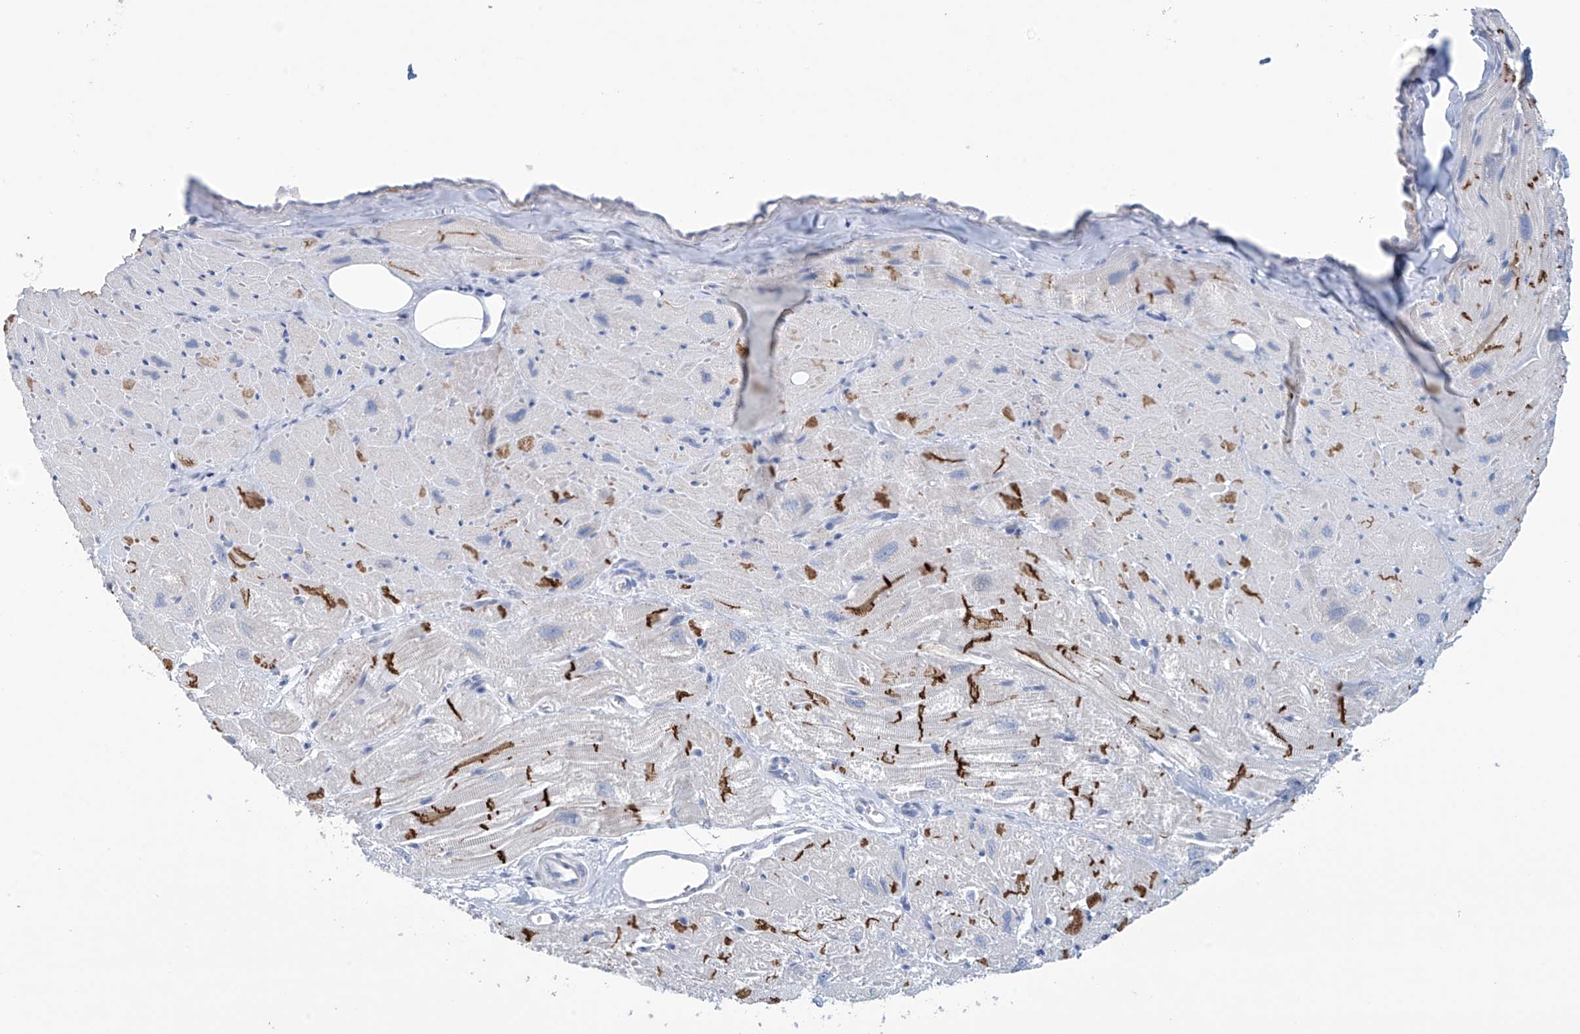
{"staining": {"intensity": "strong", "quantity": "25%-75%", "location": "cytoplasmic/membranous"}, "tissue": "heart muscle", "cell_type": "Cardiomyocytes", "image_type": "normal", "snomed": [{"axis": "morphology", "description": "Normal tissue, NOS"}, {"axis": "topography", "description": "Heart"}], "caption": "Heart muscle stained with IHC demonstrates strong cytoplasmic/membranous expression in approximately 25%-75% of cardiomyocytes. The staining is performed using DAB brown chromogen to label protein expression. The nuclei are counter-stained blue using hematoxylin.", "gene": "DSP", "patient": {"sex": "male", "age": 50}}